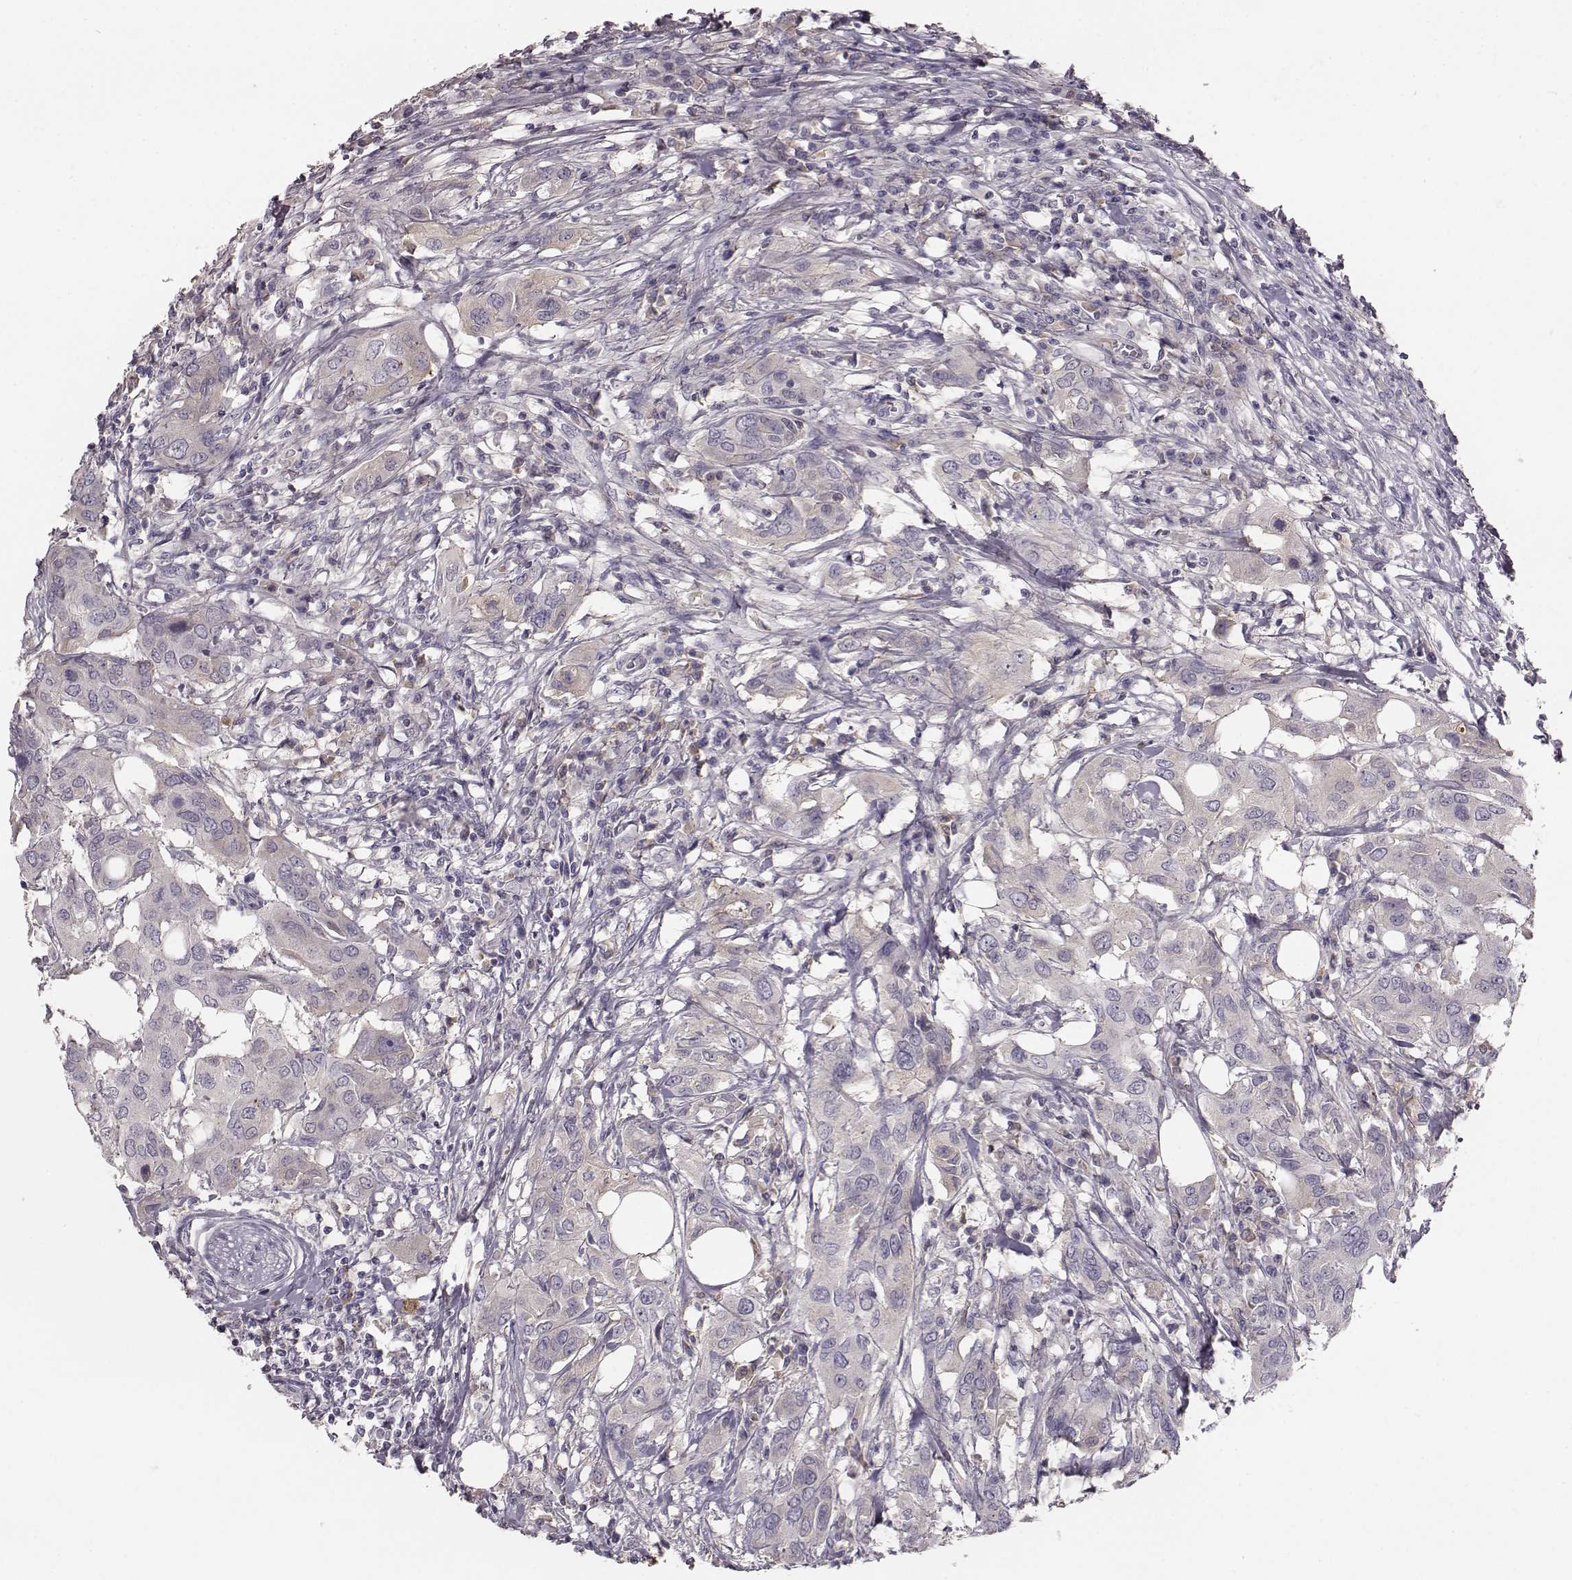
{"staining": {"intensity": "negative", "quantity": "none", "location": "none"}, "tissue": "urothelial cancer", "cell_type": "Tumor cells", "image_type": "cancer", "snomed": [{"axis": "morphology", "description": "Urothelial carcinoma, NOS"}, {"axis": "morphology", "description": "Urothelial carcinoma, High grade"}, {"axis": "topography", "description": "Urinary bladder"}], "caption": "This is a micrograph of immunohistochemistry staining of urothelial cancer, which shows no expression in tumor cells. The staining was performed using DAB to visualize the protein expression in brown, while the nuclei were stained in blue with hematoxylin (Magnification: 20x).", "gene": "YJEFN3", "patient": {"sex": "male", "age": 63}}